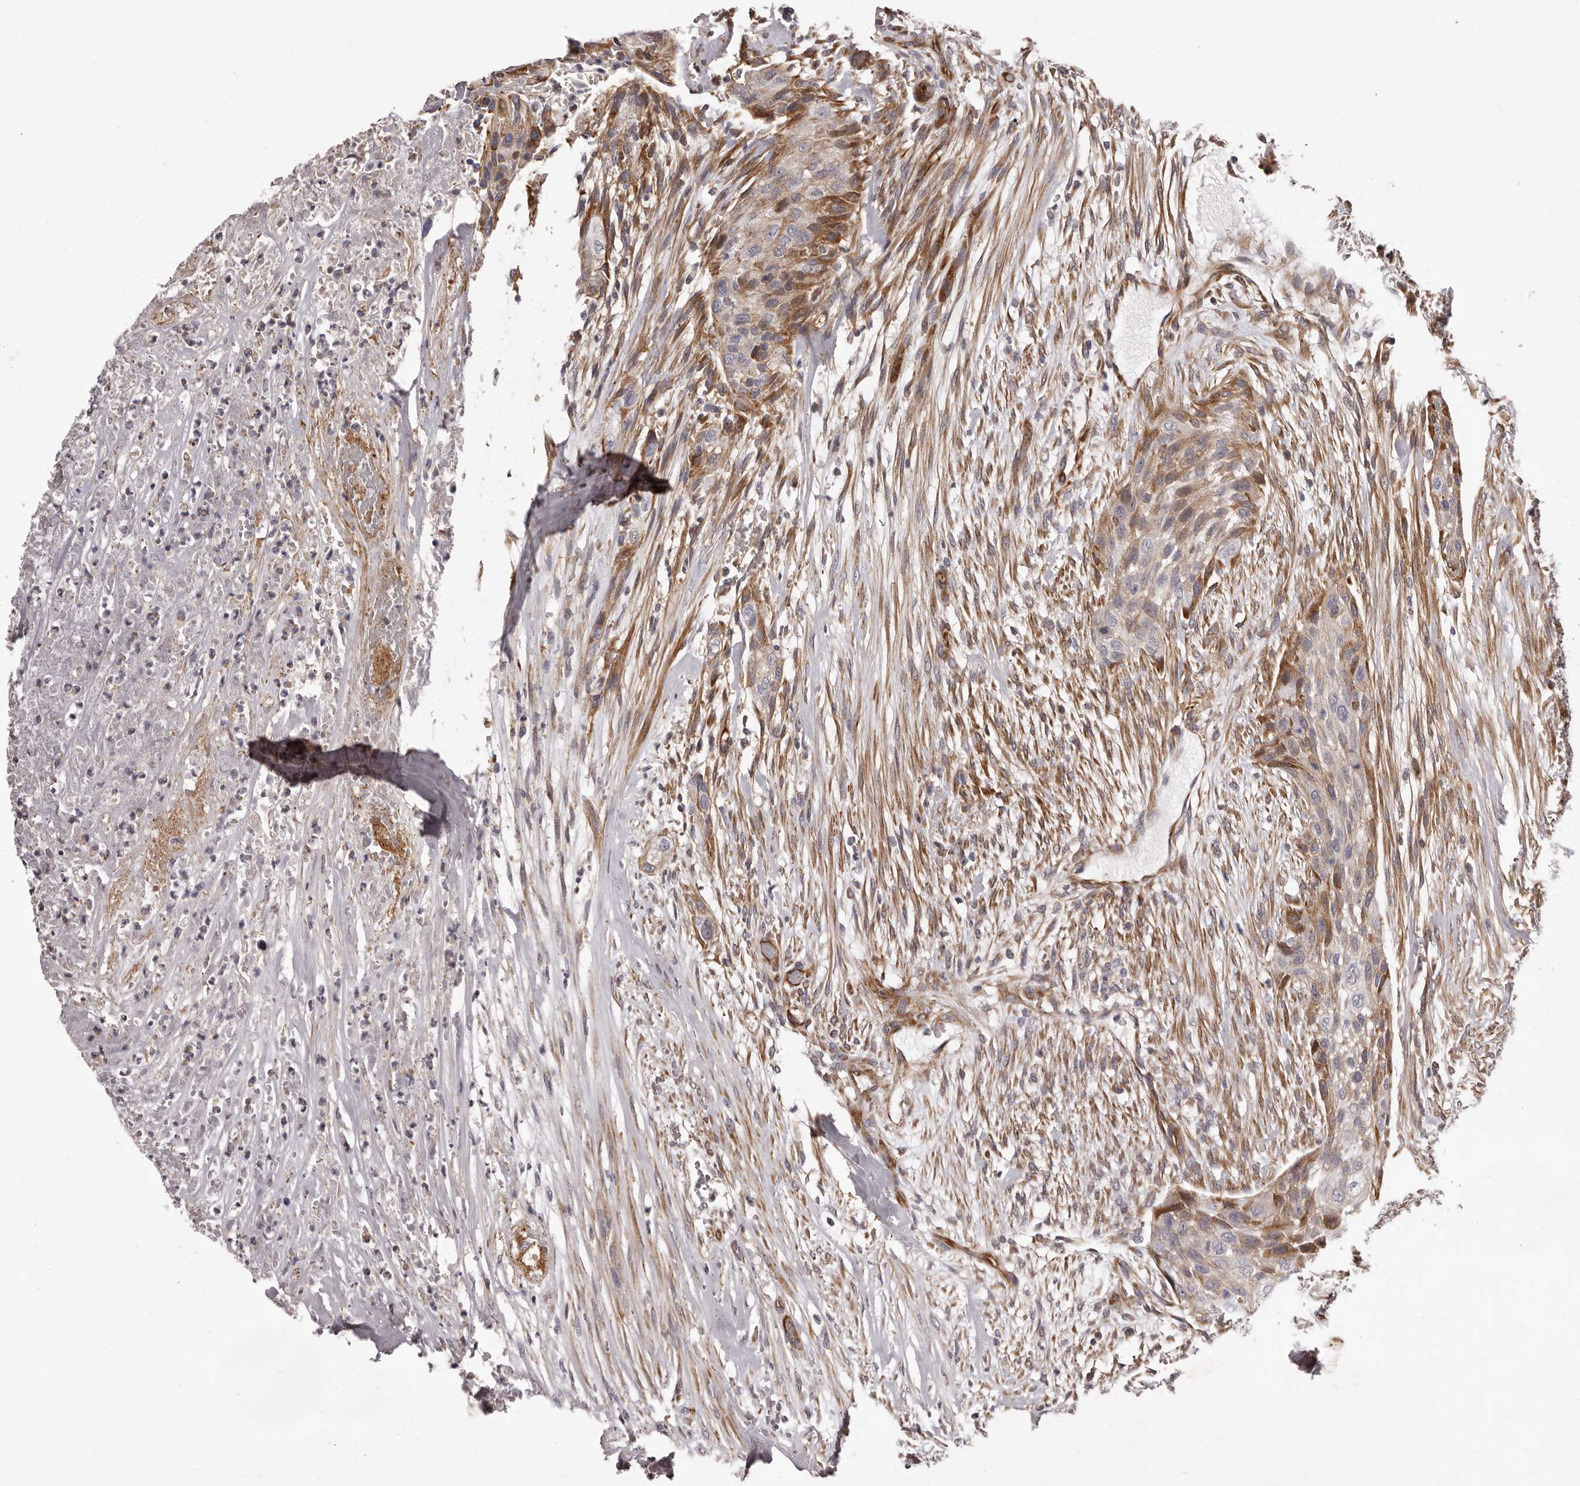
{"staining": {"intensity": "moderate", "quantity": "25%-75%", "location": "cytoplasmic/membranous"}, "tissue": "urothelial cancer", "cell_type": "Tumor cells", "image_type": "cancer", "snomed": [{"axis": "morphology", "description": "Urothelial carcinoma, High grade"}, {"axis": "topography", "description": "Urinary bladder"}], "caption": "Tumor cells display medium levels of moderate cytoplasmic/membranous positivity in approximately 25%-75% of cells in urothelial carcinoma (high-grade).", "gene": "ALPK1", "patient": {"sex": "male", "age": 35}}